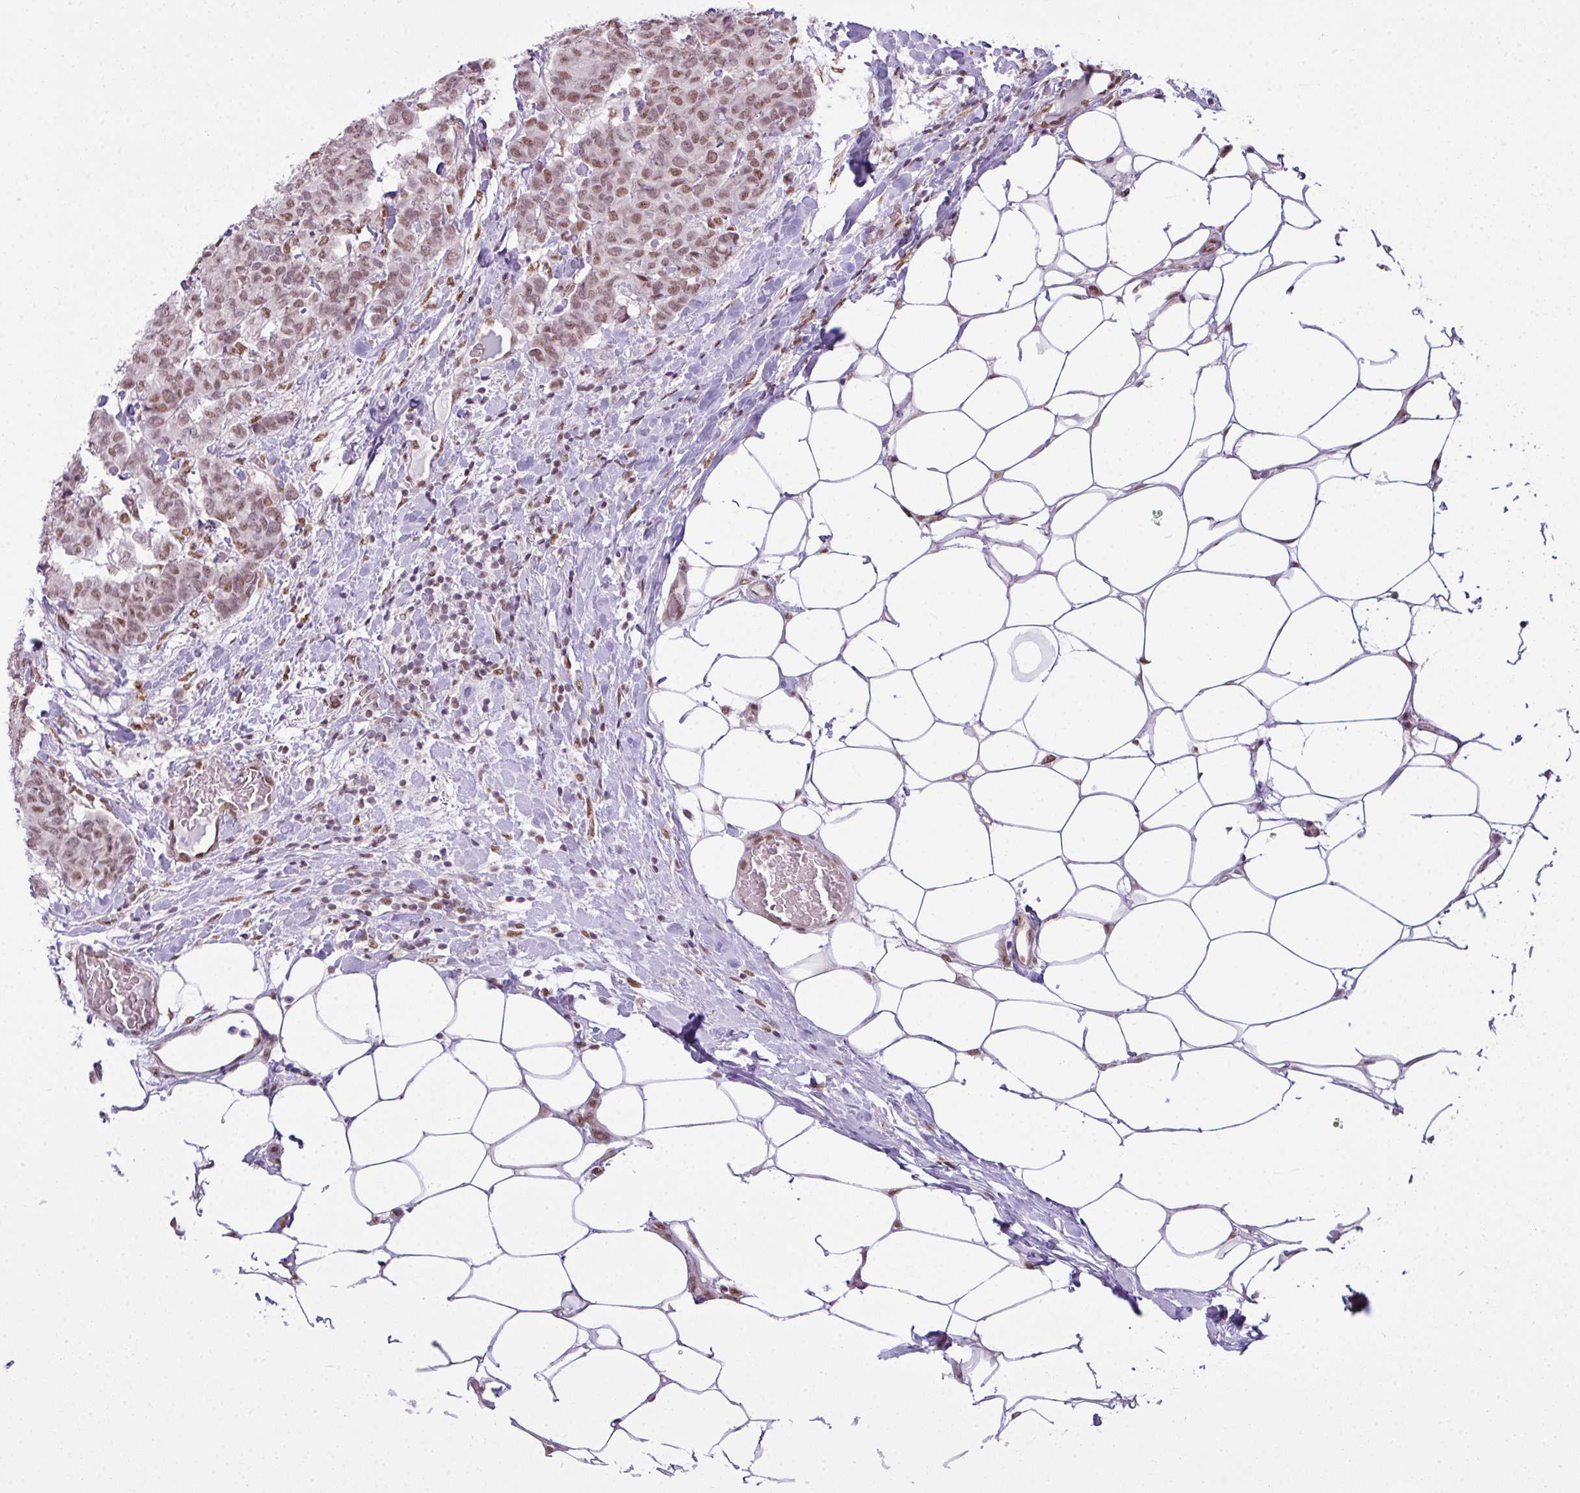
{"staining": {"intensity": "moderate", "quantity": ">75%", "location": "nuclear"}, "tissue": "breast cancer", "cell_type": "Tumor cells", "image_type": "cancer", "snomed": [{"axis": "morphology", "description": "Duct carcinoma"}, {"axis": "topography", "description": "Breast"}], "caption": "Immunohistochemical staining of breast cancer (invasive ductal carcinoma) reveals moderate nuclear protein positivity in approximately >75% of tumor cells.", "gene": "ARL6IP4", "patient": {"sex": "female", "age": 75}}